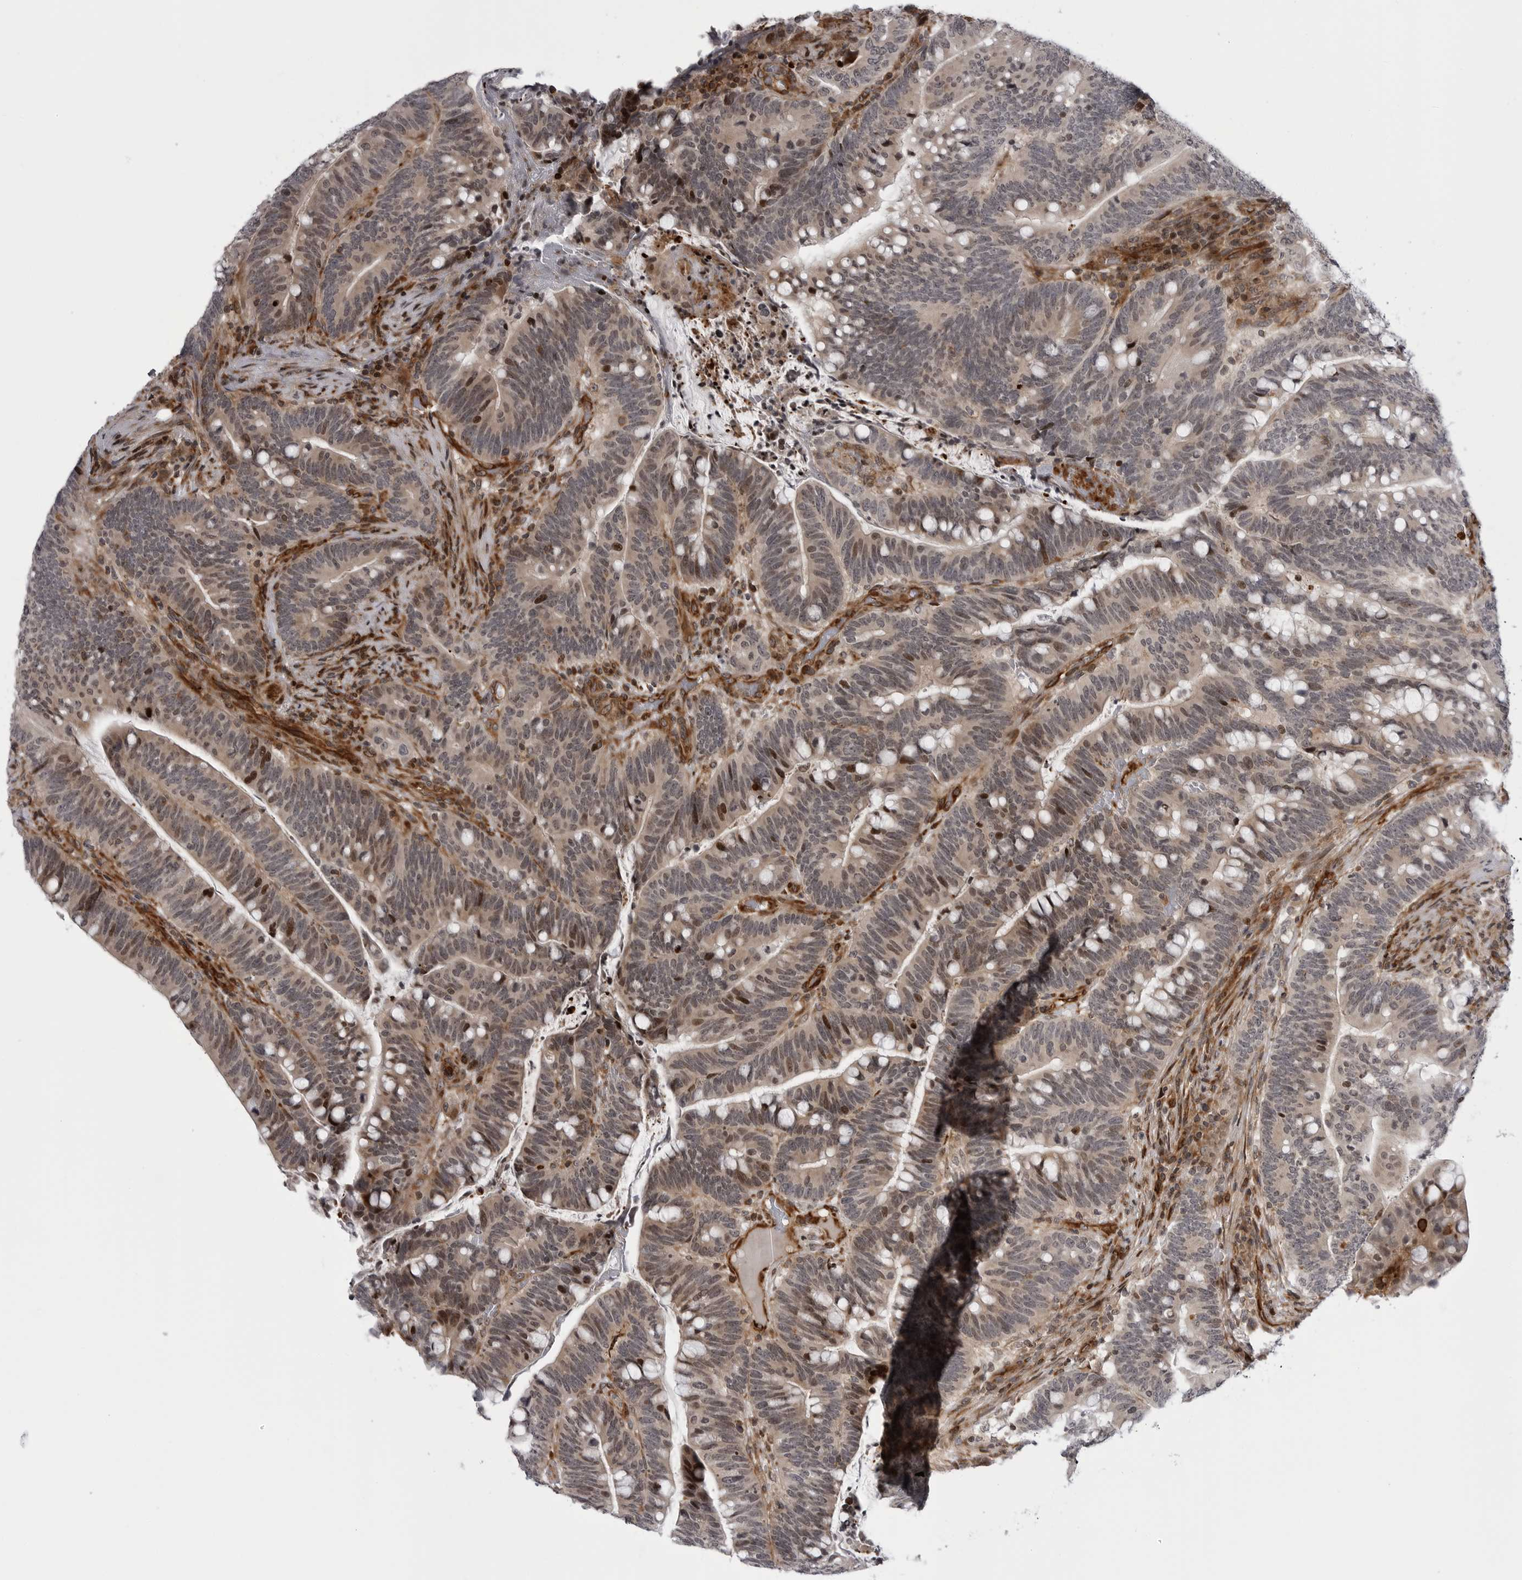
{"staining": {"intensity": "moderate", "quantity": "<25%", "location": "nuclear"}, "tissue": "colorectal cancer", "cell_type": "Tumor cells", "image_type": "cancer", "snomed": [{"axis": "morphology", "description": "Adenocarcinoma, NOS"}, {"axis": "topography", "description": "Colon"}], "caption": "Moderate nuclear staining is present in about <25% of tumor cells in colorectal cancer.", "gene": "ABL1", "patient": {"sex": "female", "age": 66}}